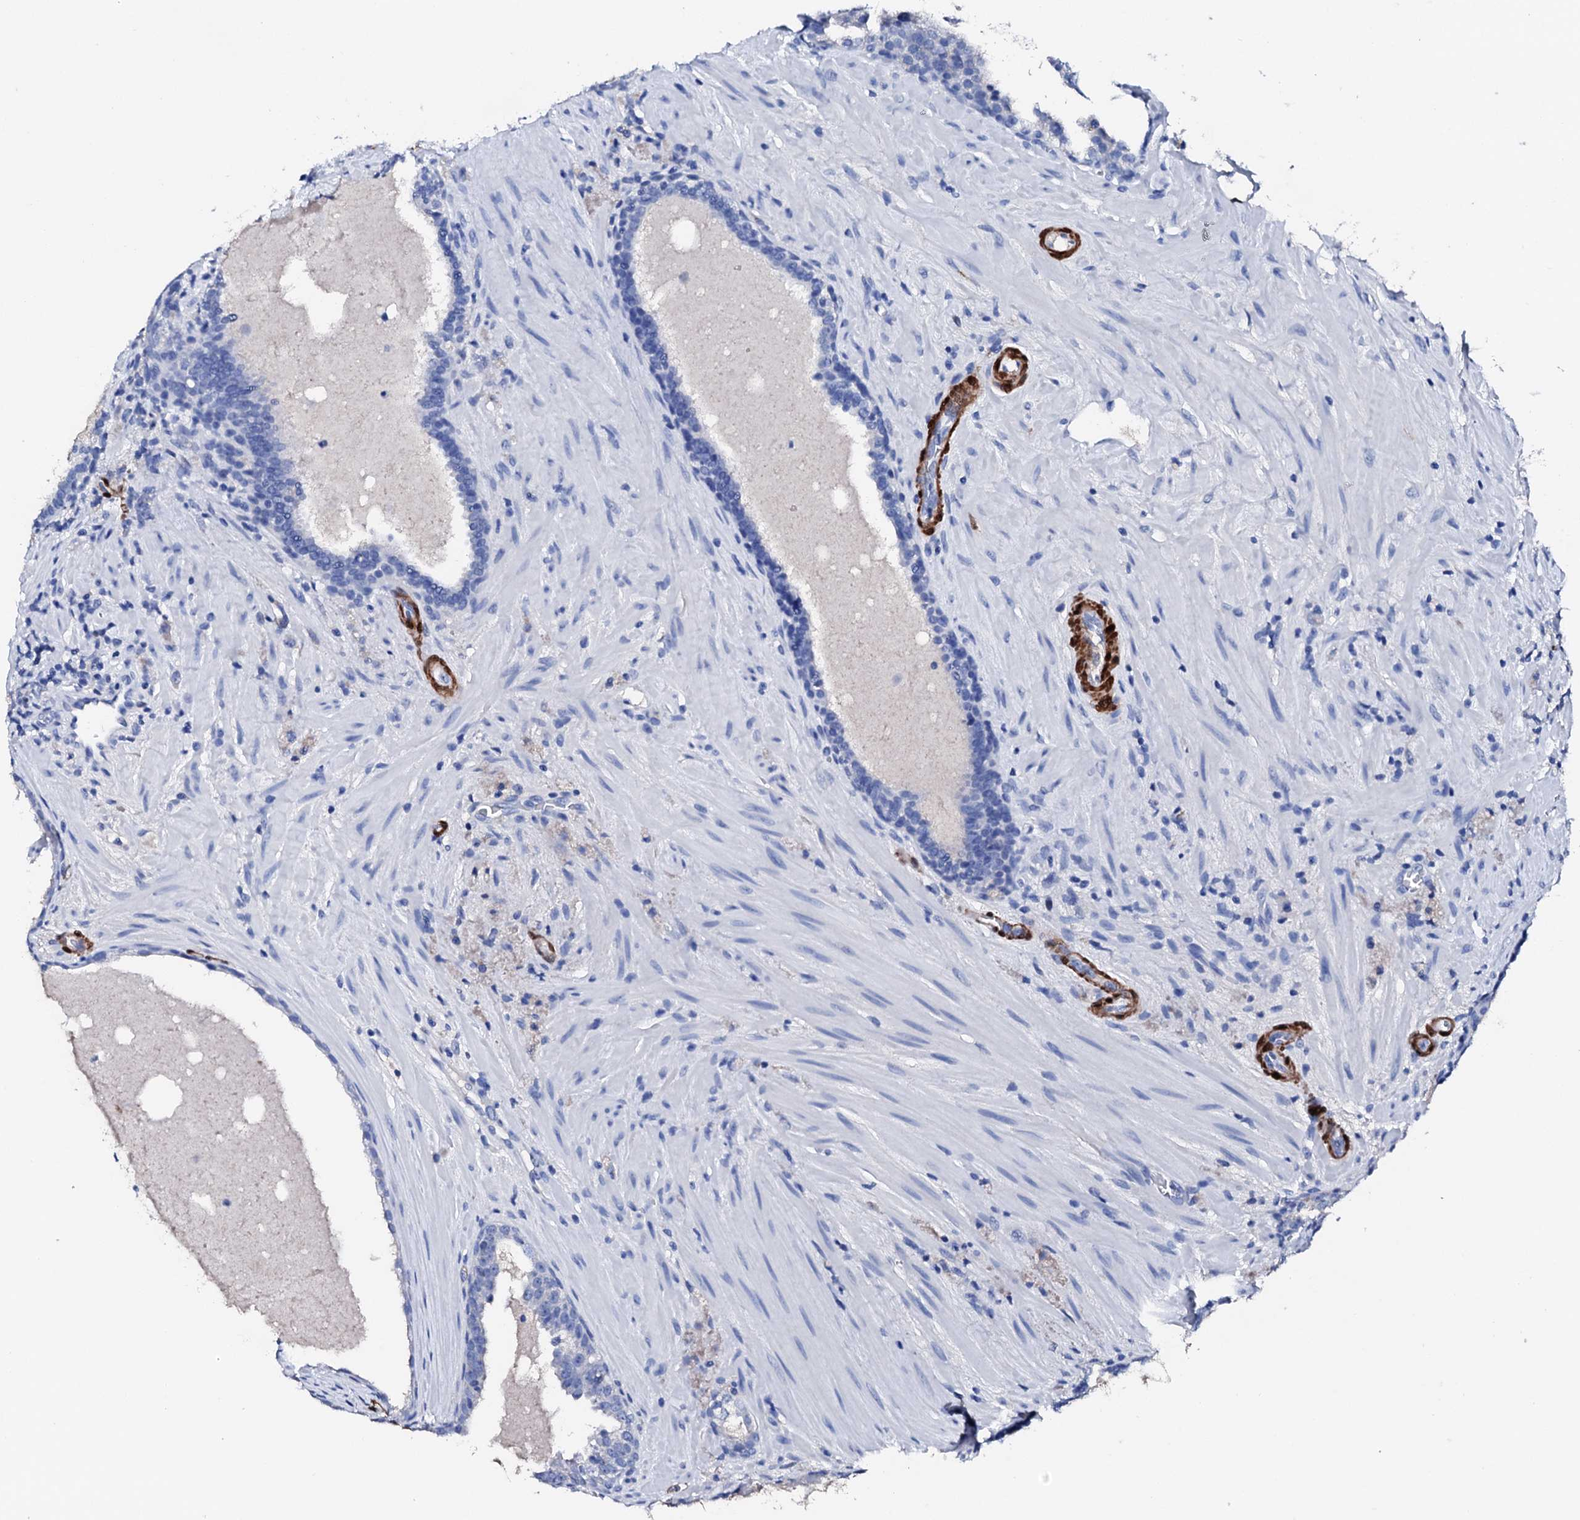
{"staining": {"intensity": "negative", "quantity": "none", "location": "none"}, "tissue": "prostate cancer", "cell_type": "Tumor cells", "image_type": "cancer", "snomed": [{"axis": "morphology", "description": "Adenocarcinoma, High grade"}, {"axis": "topography", "description": "Prostate"}], "caption": "This is an immunohistochemistry (IHC) image of human prostate adenocarcinoma (high-grade). There is no expression in tumor cells.", "gene": "NRIP2", "patient": {"sex": "male", "age": 65}}